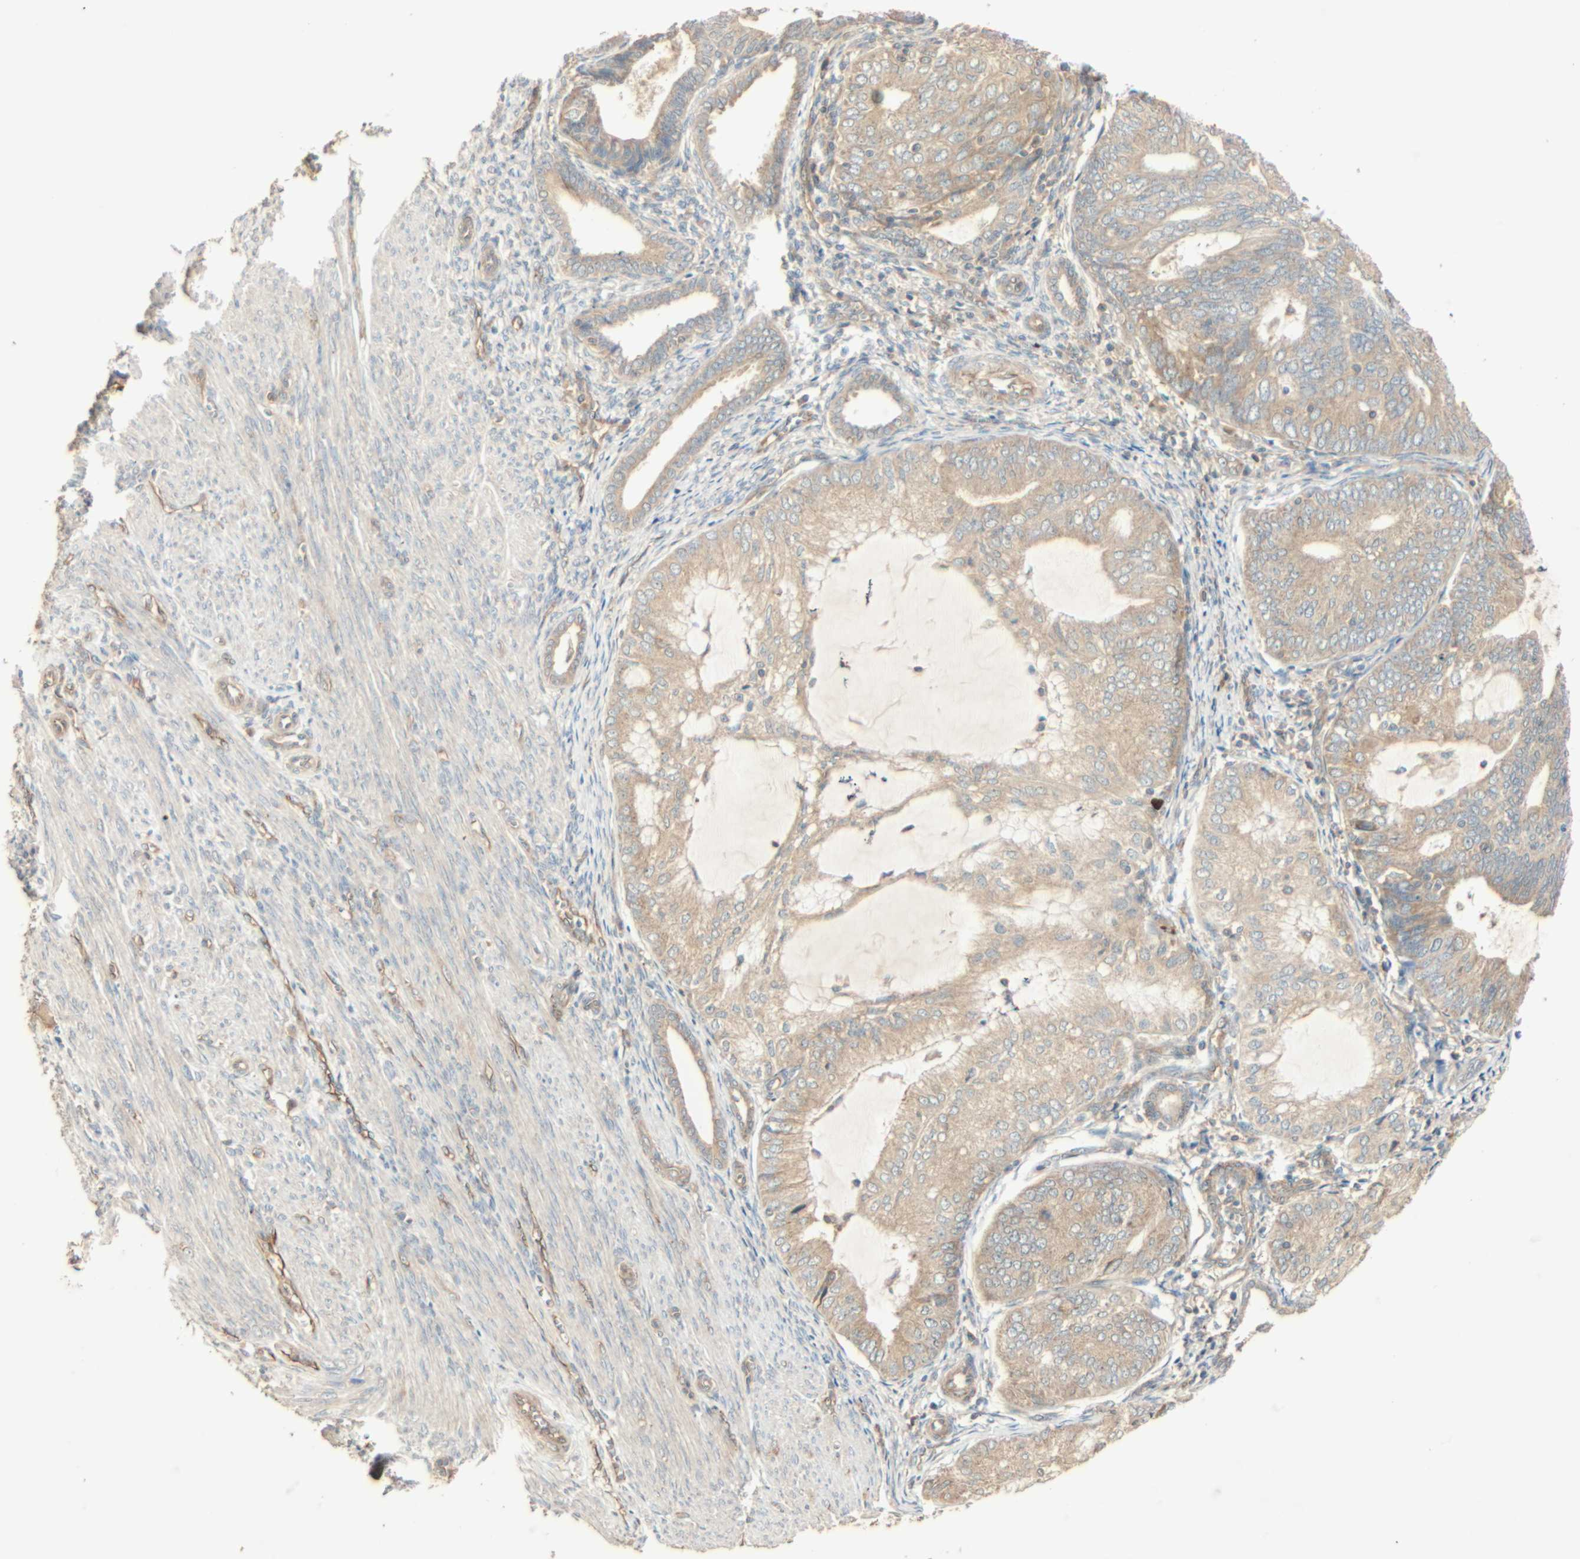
{"staining": {"intensity": "weak", "quantity": ">75%", "location": "cytoplasmic/membranous"}, "tissue": "endometrial cancer", "cell_type": "Tumor cells", "image_type": "cancer", "snomed": [{"axis": "morphology", "description": "Adenocarcinoma, NOS"}, {"axis": "topography", "description": "Endometrium"}], "caption": "This image demonstrates IHC staining of human adenocarcinoma (endometrial), with low weak cytoplasmic/membranous positivity in approximately >75% of tumor cells.", "gene": "GALK1", "patient": {"sex": "female", "age": 81}}